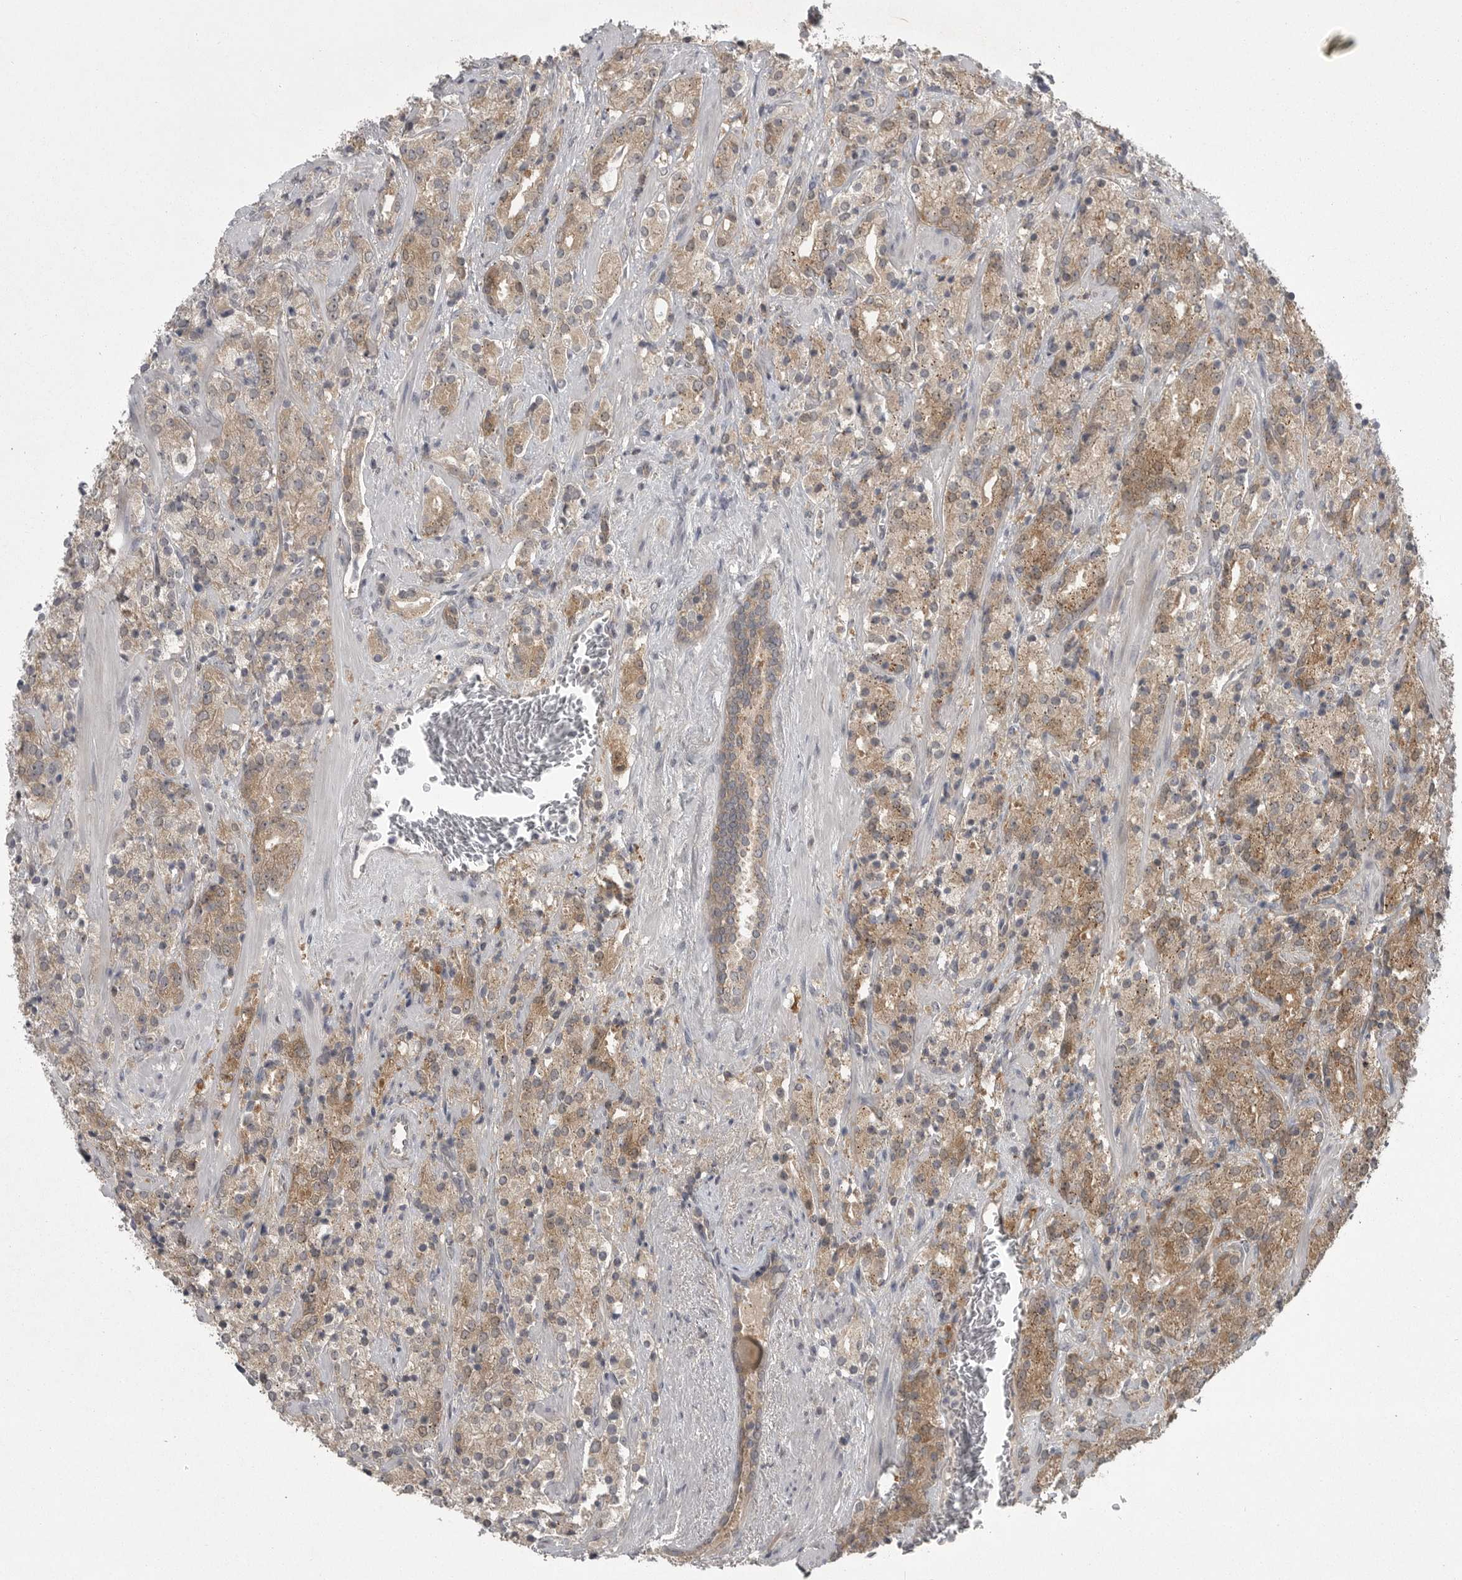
{"staining": {"intensity": "weak", "quantity": ">75%", "location": "cytoplasmic/membranous"}, "tissue": "prostate cancer", "cell_type": "Tumor cells", "image_type": "cancer", "snomed": [{"axis": "morphology", "description": "Adenocarcinoma, High grade"}, {"axis": "topography", "description": "Prostate"}], "caption": "High-grade adenocarcinoma (prostate) stained for a protein exhibits weak cytoplasmic/membranous positivity in tumor cells.", "gene": "PHF13", "patient": {"sex": "male", "age": 71}}